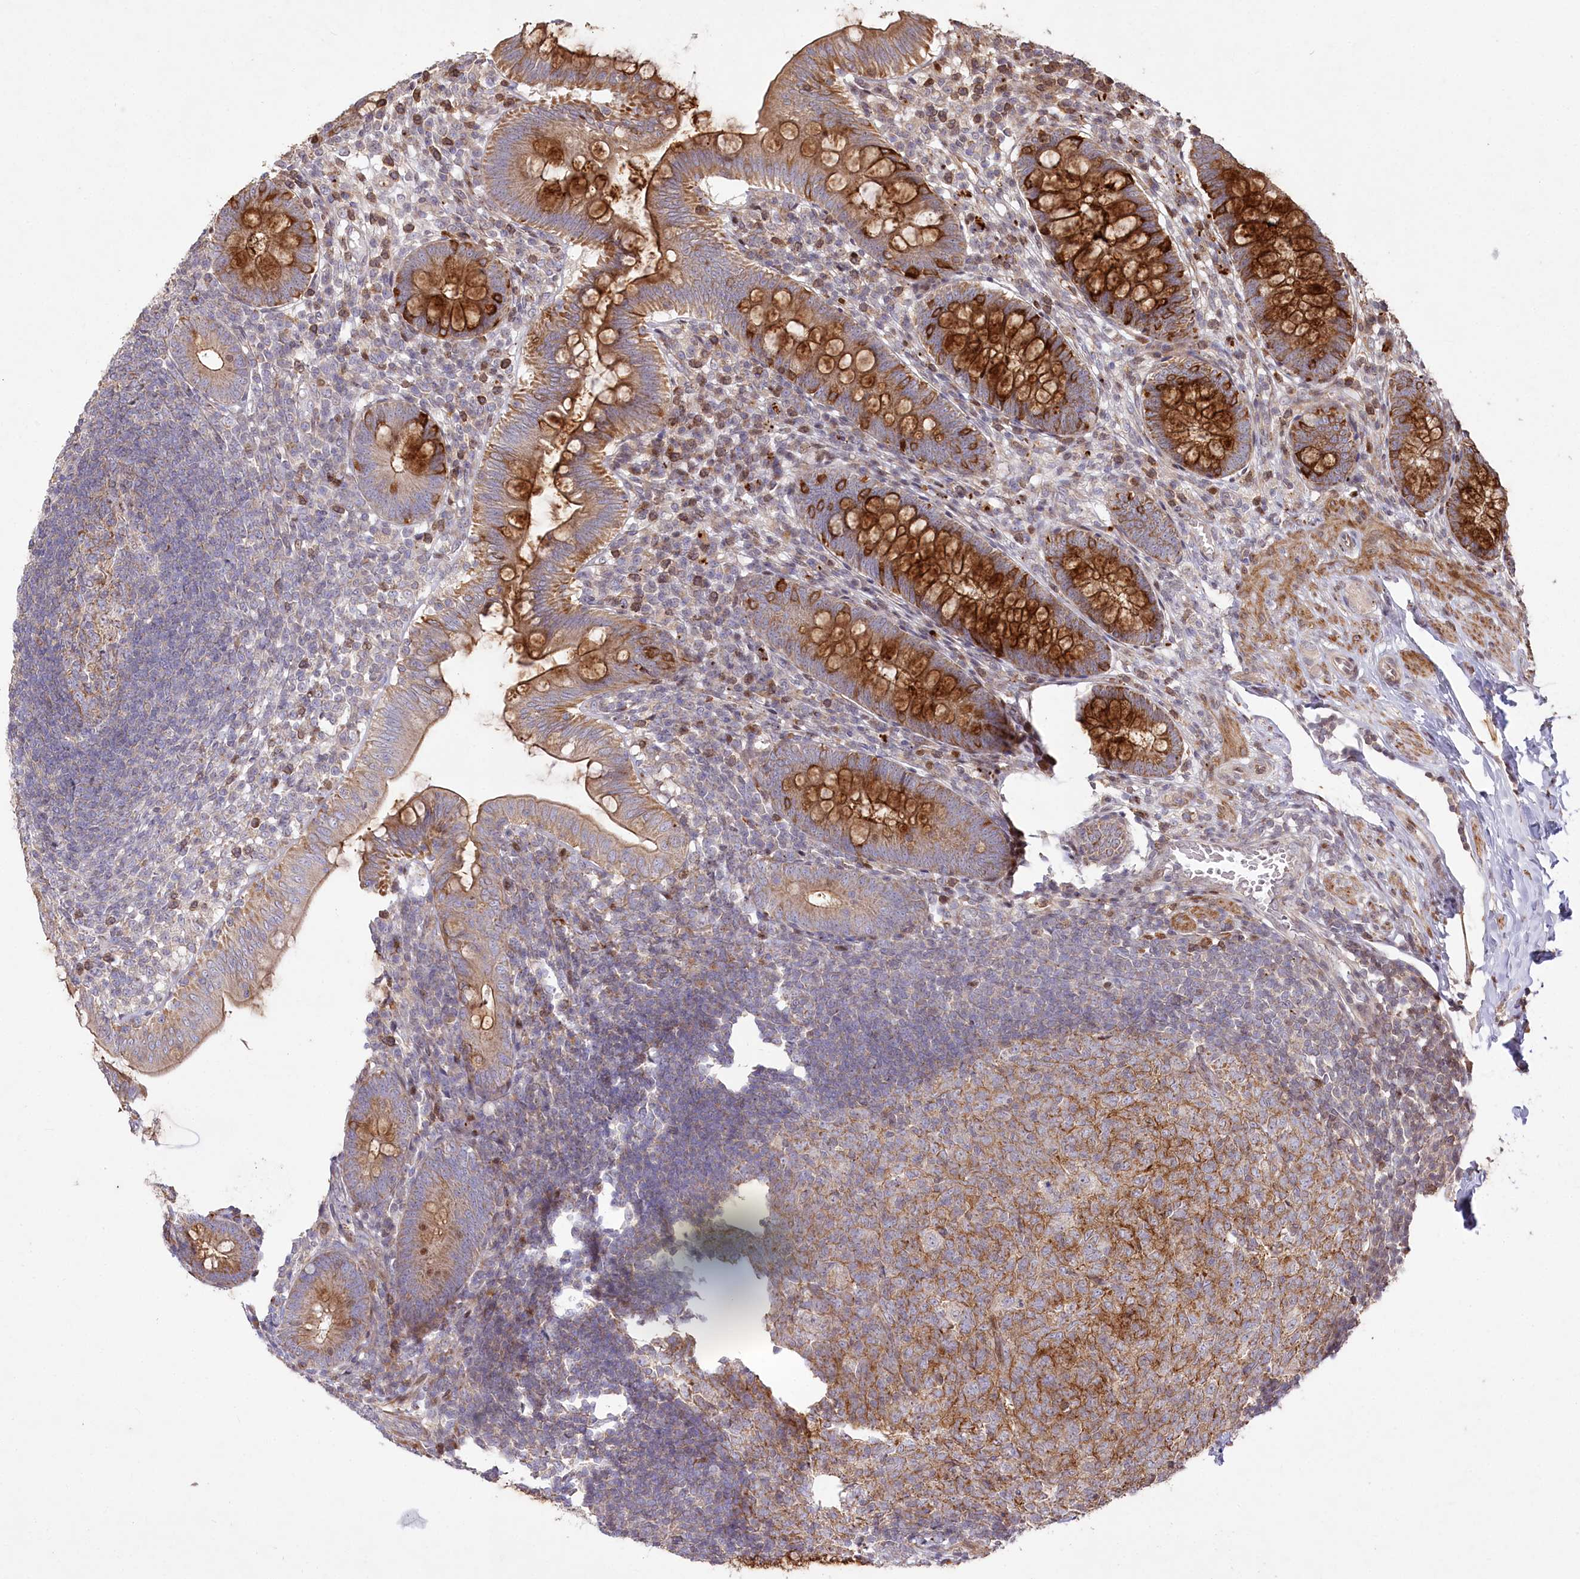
{"staining": {"intensity": "strong", "quantity": ">75%", "location": "cytoplasmic/membranous"}, "tissue": "appendix", "cell_type": "Glandular cells", "image_type": "normal", "snomed": [{"axis": "morphology", "description": "Normal tissue, NOS"}, {"axis": "topography", "description": "Appendix"}], "caption": "Immunohistochemistry (IHC) histopathology image of benign human appendix stained for a protein (brown), which displays high levels of strong cytoplasmic/membranous positivity in about >75% of glandular cells.", "gene": "PSTK", "patient": {"sex": "male", "age": 14}}